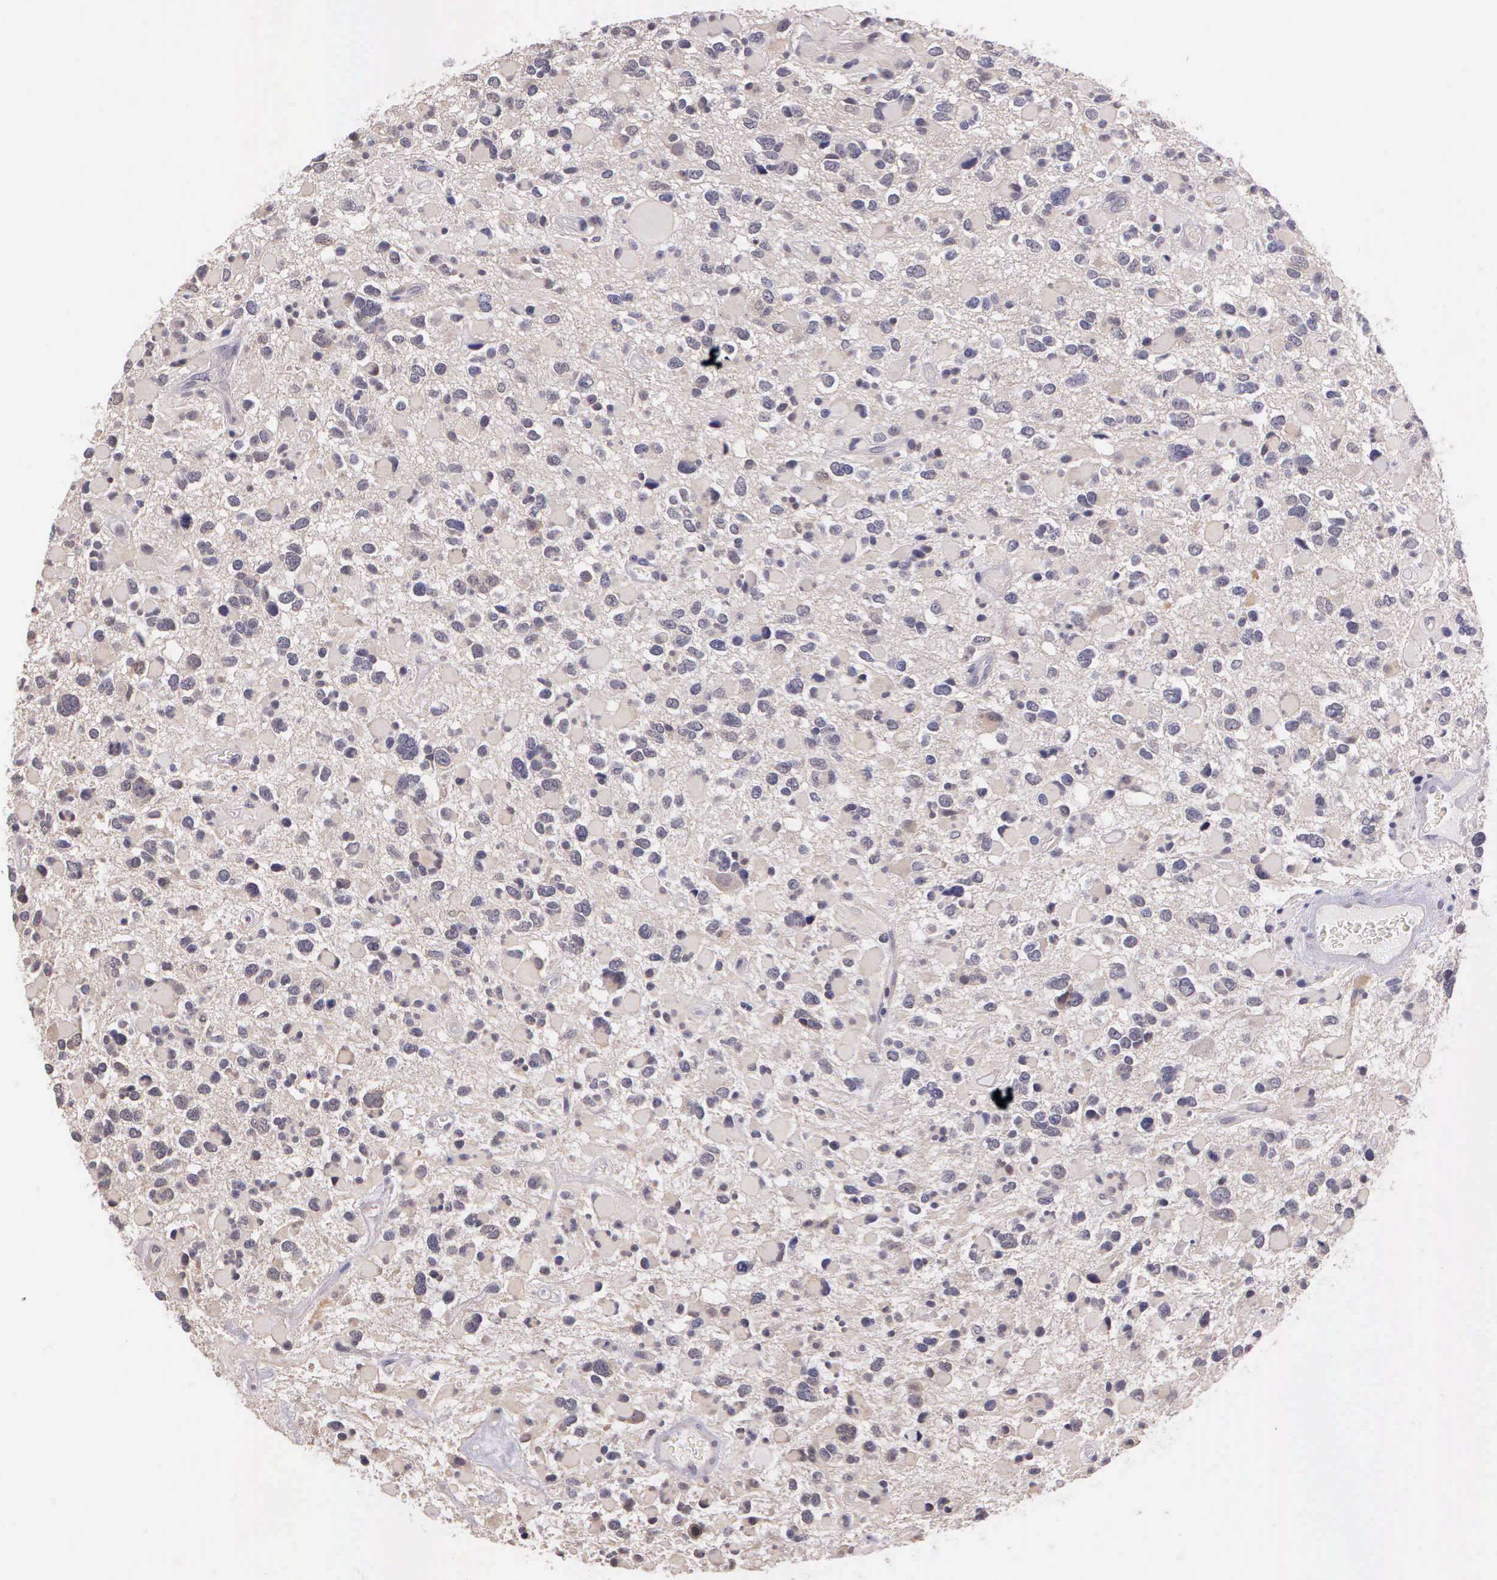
{"staining": {"intensity": "negative", "quantity": "none", "location": "none"}, "tissue": "glioma", "cell_type": "Tumor cells", "image_type": "cancer", "snomed": [{"axis": "morphology", "description": "Glioma, malignant, High grade"}, {"axis": "topography", "description": "Brain"}], "caption": "Micrograph shows no significant protein expression in tumor cells of glioma.", "gene": "IGBP1", "patient": {"sex": "female", "age": 37}}